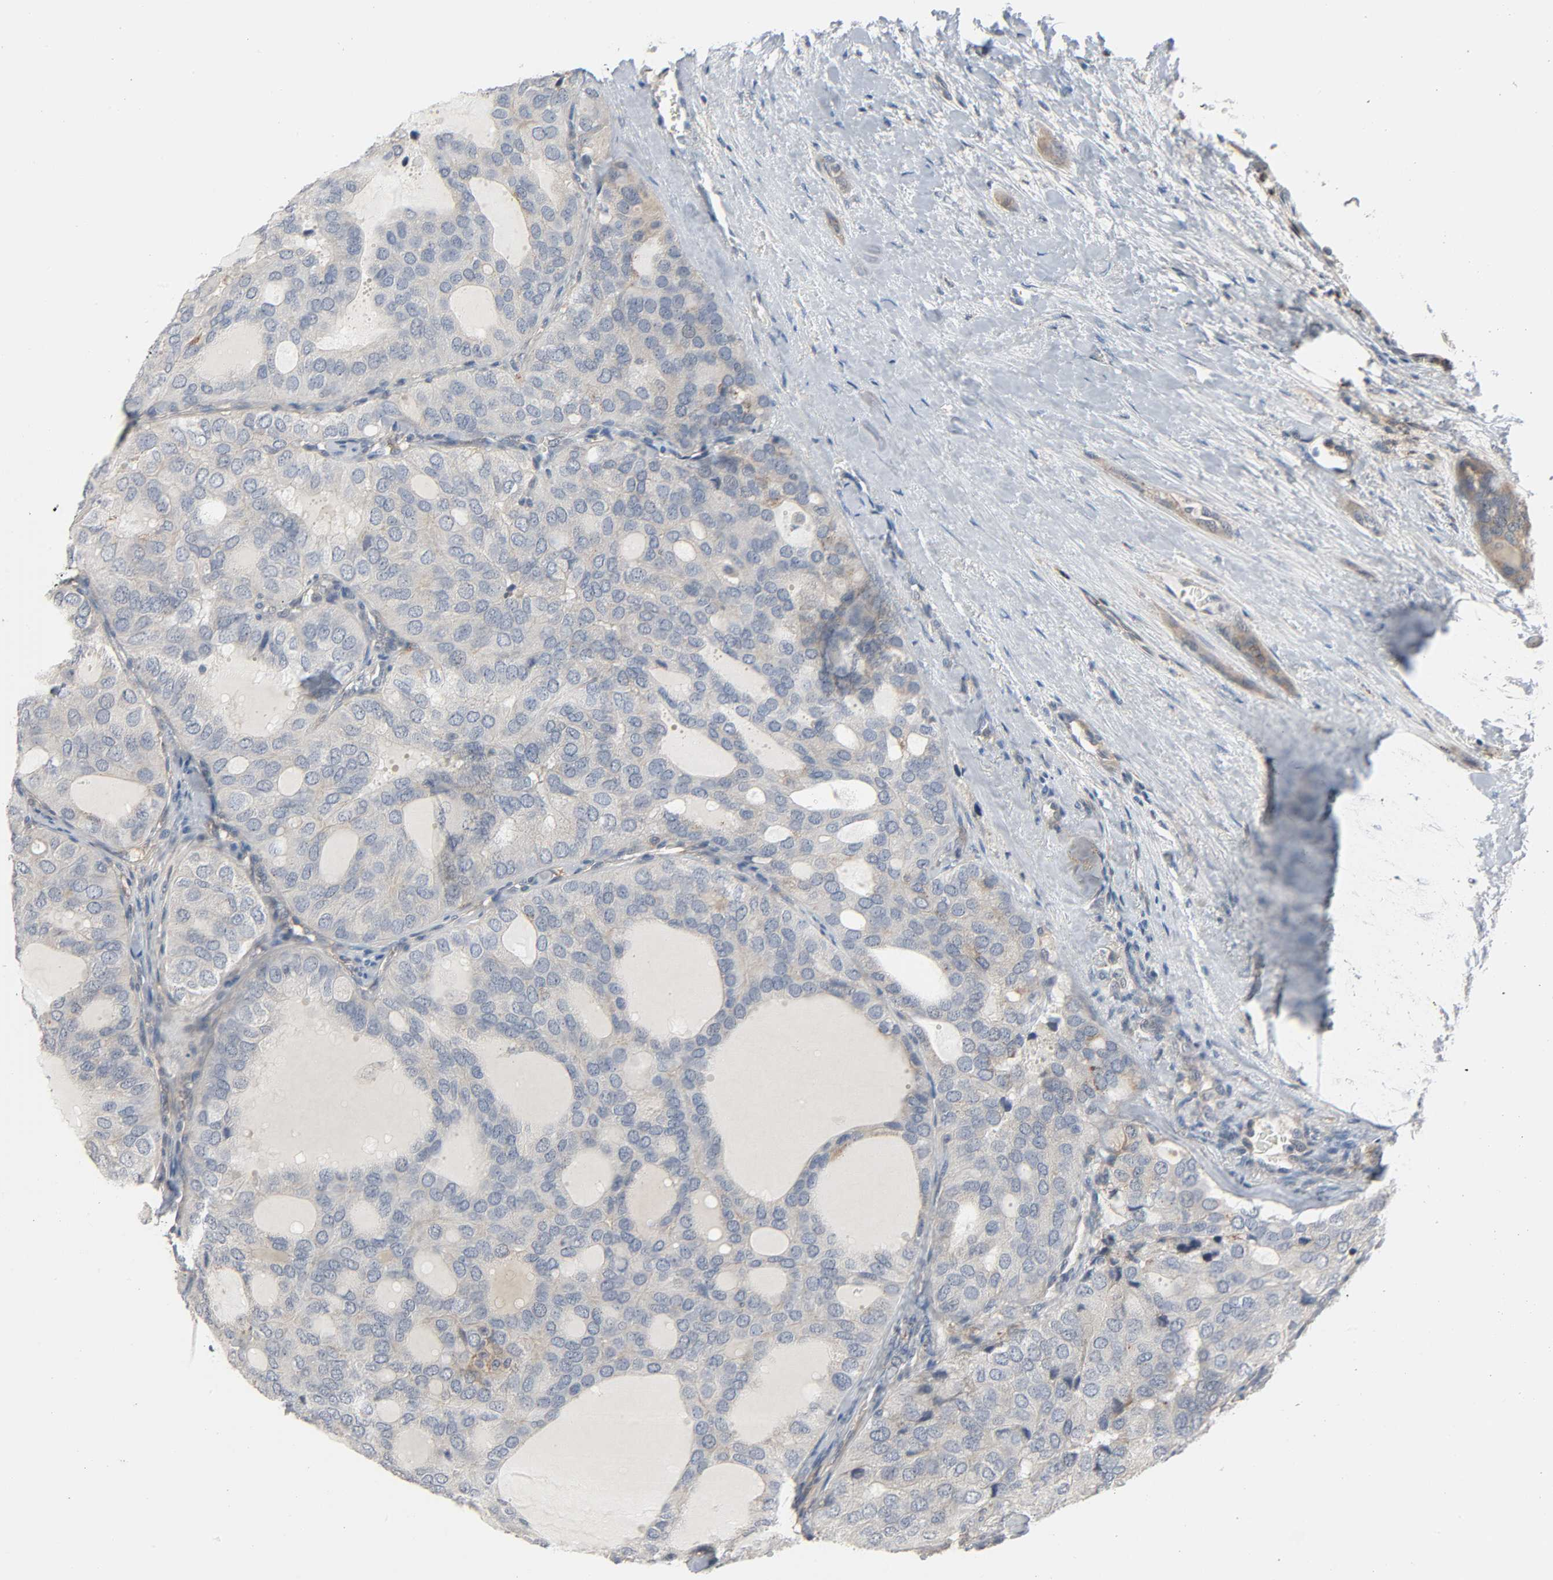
{"staining": {"intensity": "weak", "quantity": "25%-75%", "location": "cytoplasmic/membranous"}, "tissue": "thyroid cancer", "cell_type": "Tumor cells", "image_type": "cancer", "snomed": [{"axis": "morphology", "description": "Follicular adenoma carcinoma, NOS"}, {"axis": "topography", "description": "Thyroid gland"}], "caption": "Human thyroid follicular adenoma carcinoma stained with a protein marker displays weak staining in tumor cells.", "gene": "CD4", "patient": {"sex": "male", "age": 75}}